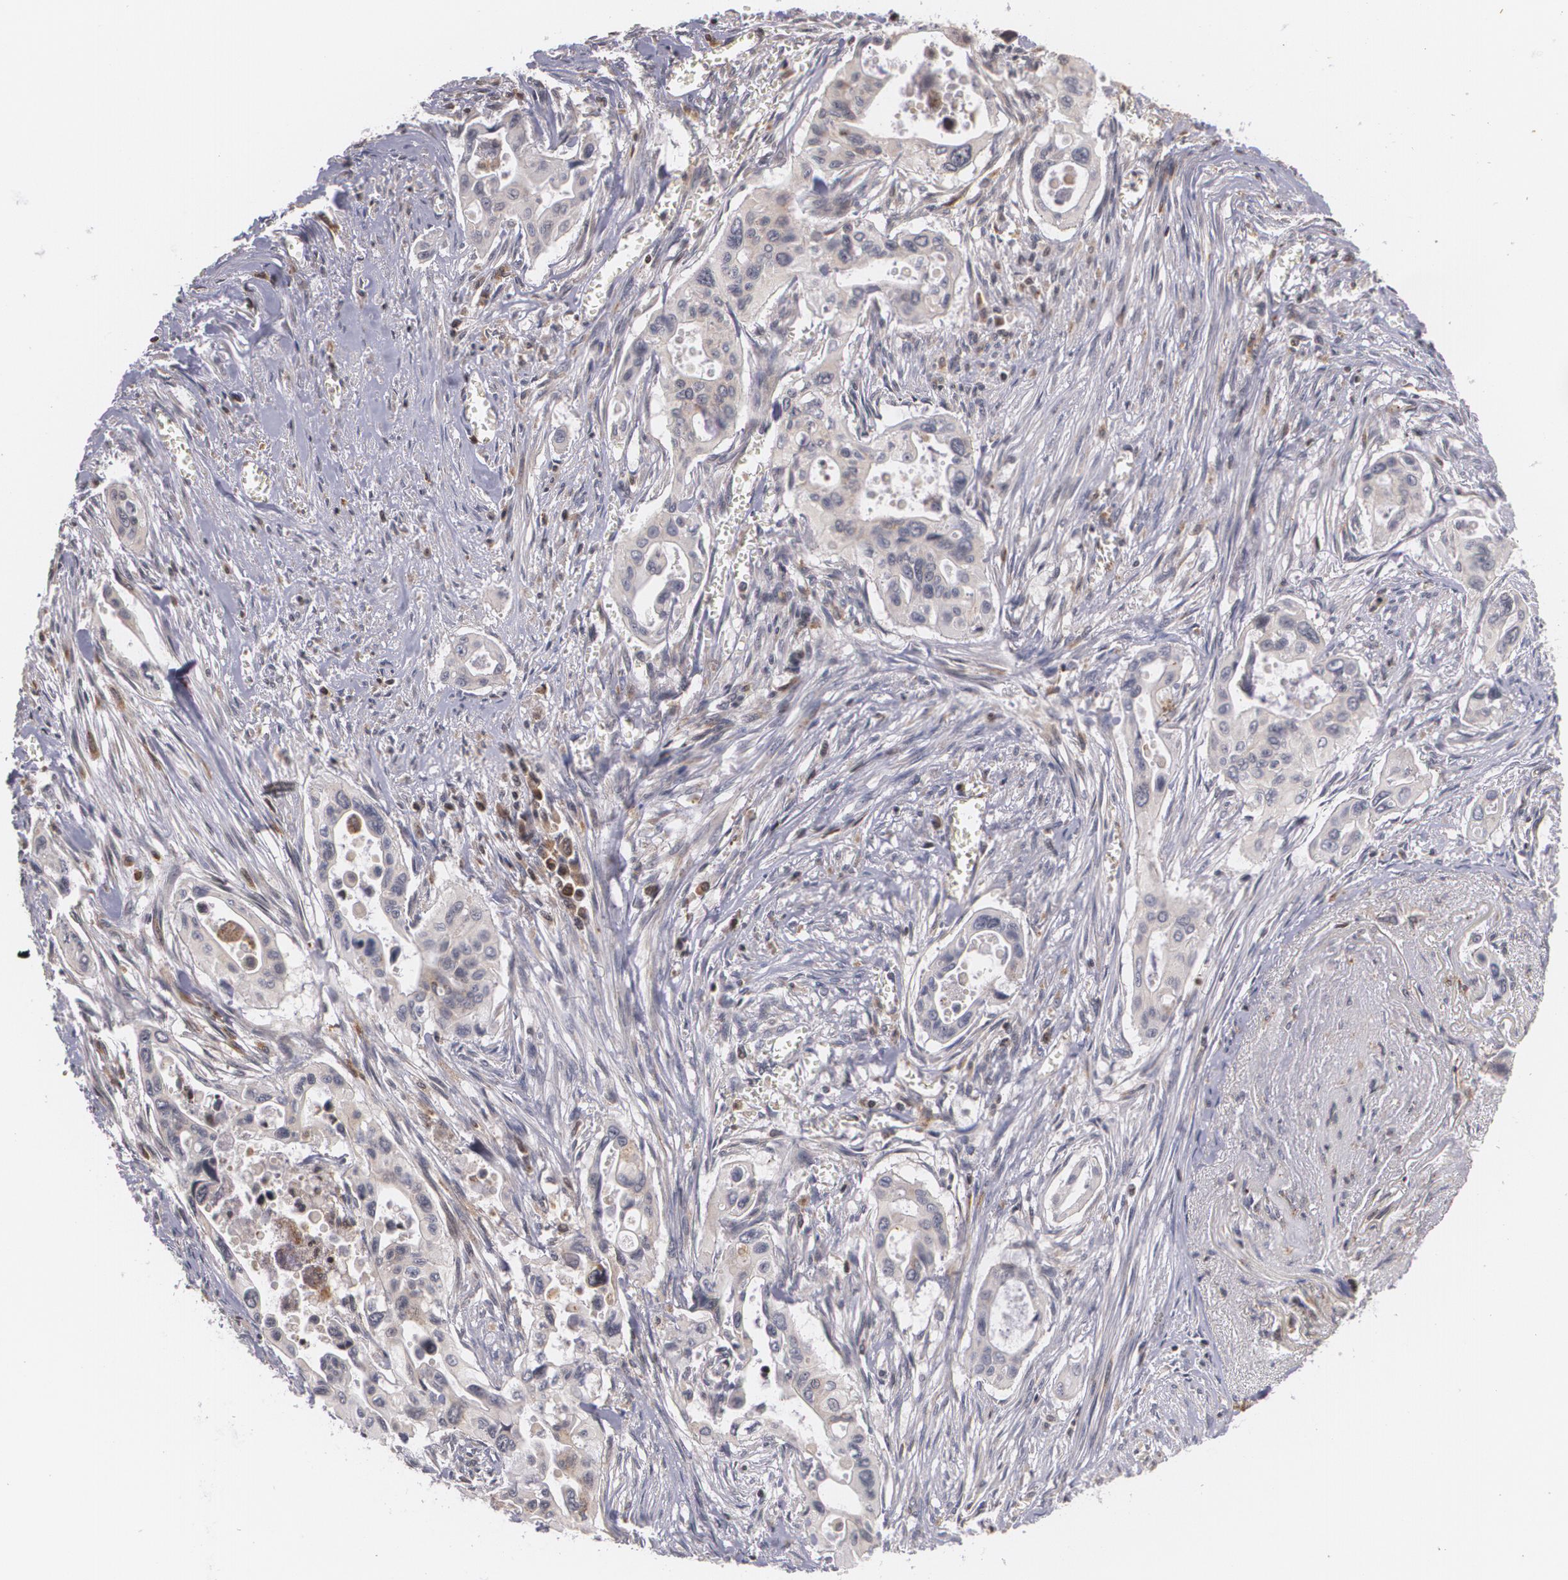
{"staining": {"intensity": "weak", "quantity": "<25%", "location": "cytoplasmic/membranous"}, "tissue": "pancreatic cancer", "cell_type": "Tumor cells", "image_type": "cancer", "snomed": [{"axis": "morphology", "description": "Adenocarcinoma, NOS"}, {"axis": "topography", "description": "Pancreas"}], "caption": "DAB immunohistochemical staining of pancreatic cancer (adenocarcinoma) reveals no significant expression in tumor cells.", "gene": "VAV3", "patient": {"sex": "male", "age": 77}}